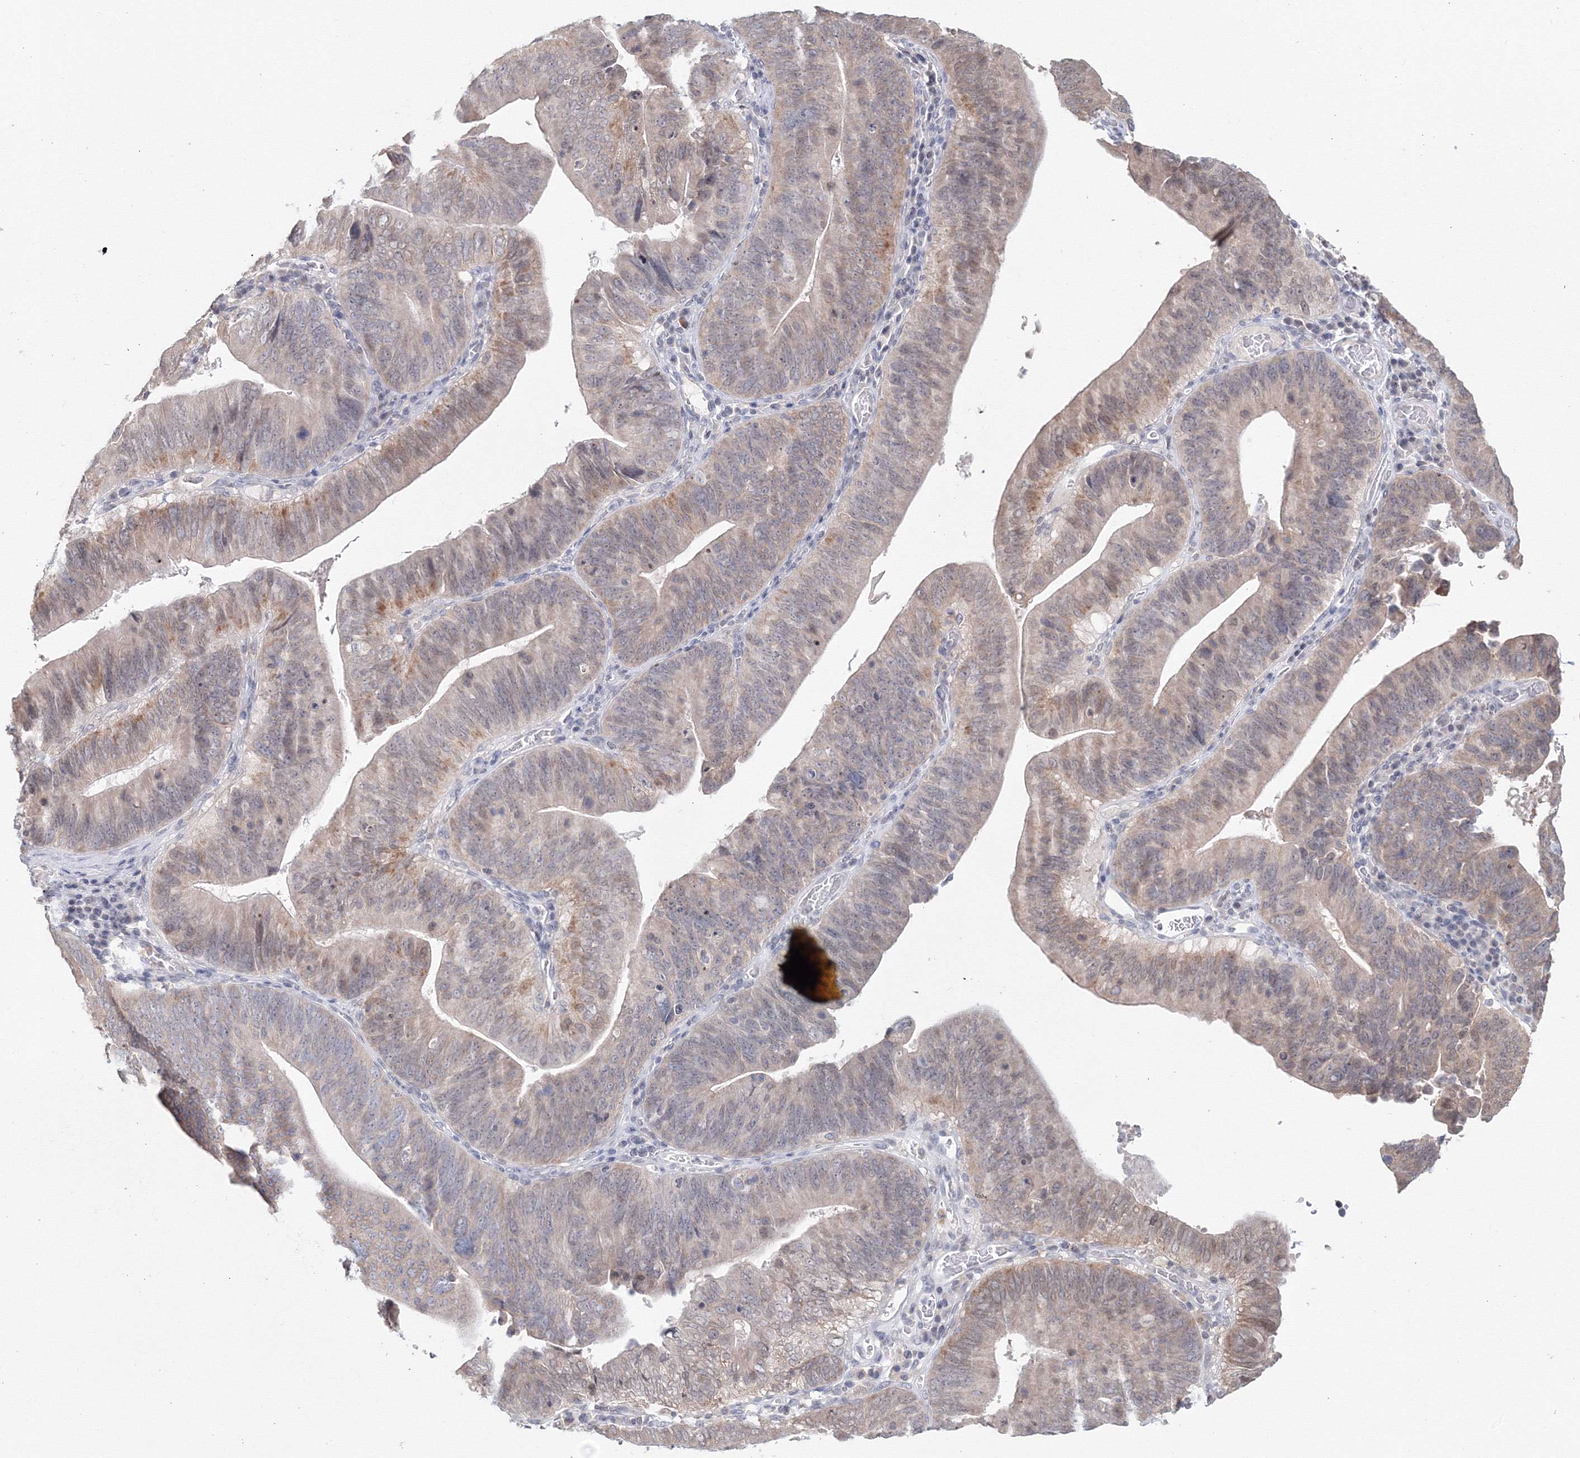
{"staining": {"intensity": "weak", "quantity": "25%-75%", "location": "cytoplasmic/membranous,nuclear"}, "tissue": "pancreatic cancer", "cell_type": "Tumor cells", "image_type": "cancer", "snomed": [{"axis": "morphology", "description": "Adenocarcinoma, NOS"}, {"axis": "topography", "description": "Pancreas"}], "caption": "This micrograph shows immunohistochemistry (IHC) staining of pancreatic cancer (adenocarcinoma), with low weak cytoplasmic/membranous and nuclear positivity in approximately 25%-75% of tumor cells.", "gene": "SLC7A7", "patient": {"sex": "male", "age": 63}}